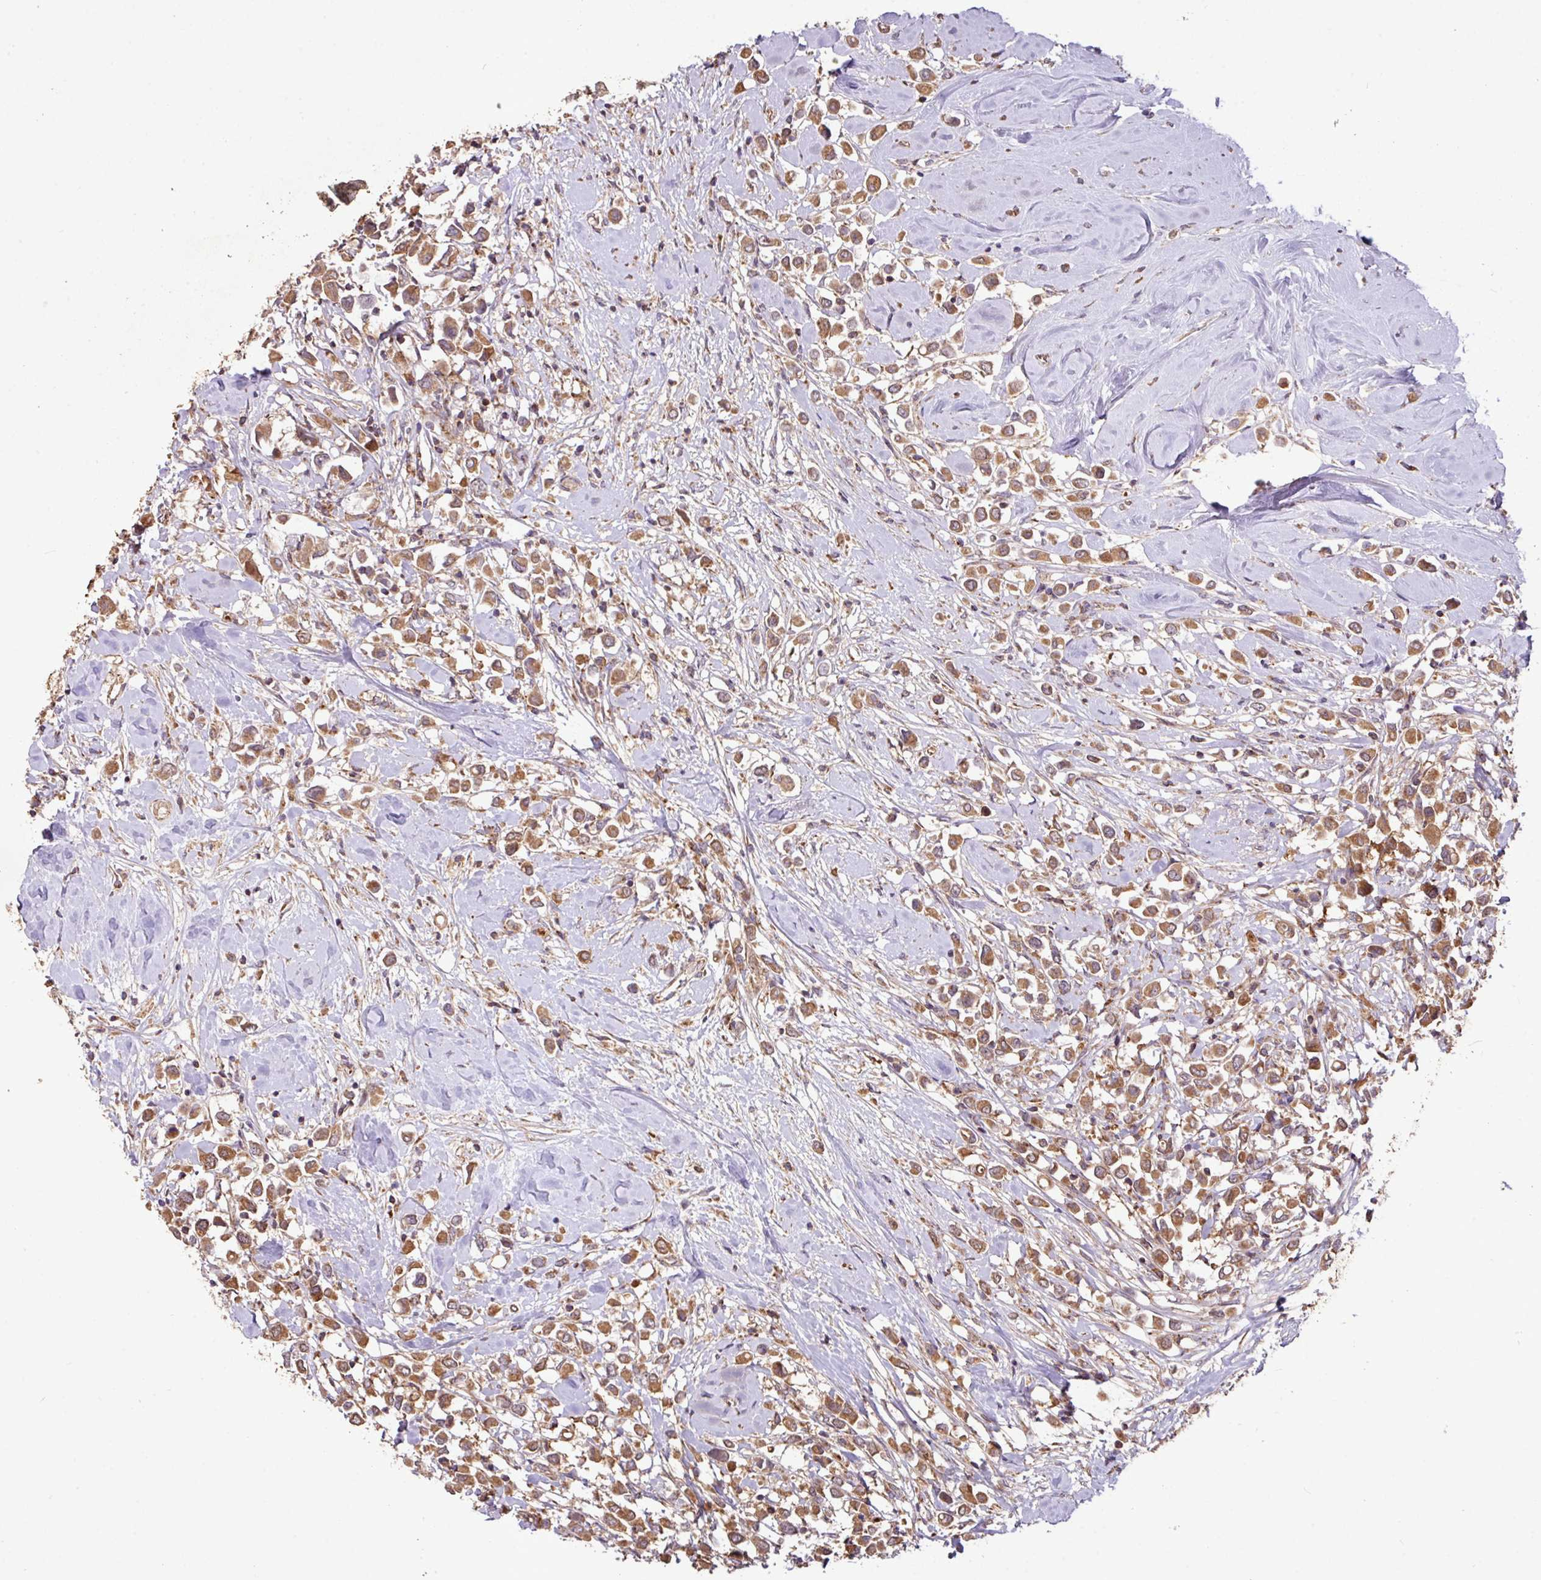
{"staining": {"intensity": "moderate", "quantity": ">75%", "location": "cytoplasmic/membranous"}, "tissue": "breast cancer", "cell_type": "Tumor cells", "image_type": "cancer", "snomed": [{"axis": "morphology", "description": "Duct carcinoma"}, {"axis": "topography", "description": "Breast"}], "caption": "Protein expression analysis of breast cancer shows moderate cytoplasmic/membranous positivity in about >75% of tumor cells.", "gene": "YPEL3", "patient": {"sex": "female", "age": 61}}